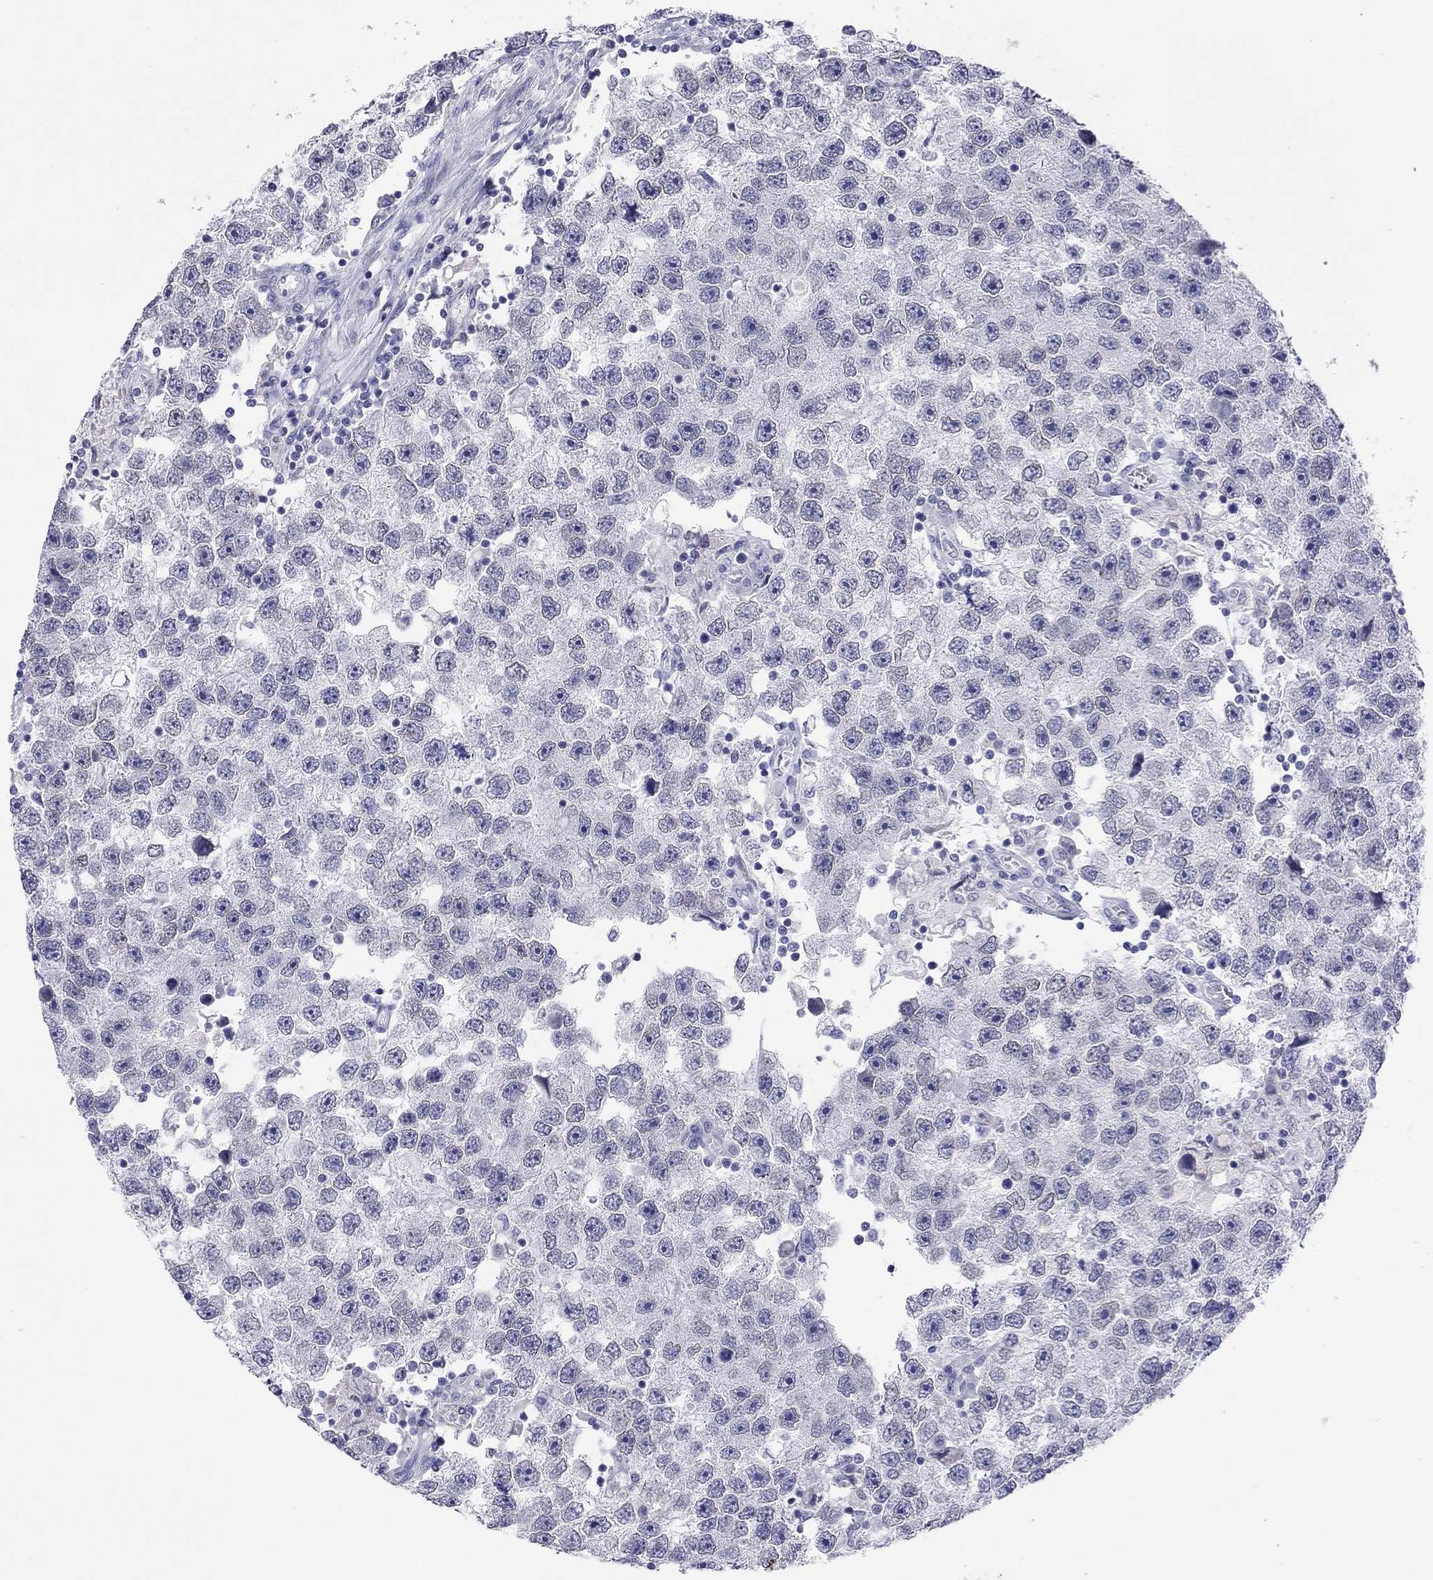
{"staining": {"intensity": "negative", "quantity": "none", "location": "none"}, "tissue": "testis cancer", "cell_type": "Tumor cells", "image_type": "cancer", "snomed": [{"axis": "morphology", "description": "Seminoma, NOS"}, {"axis": "topography", "description": "Testis"}], "caption": "DAB immunohistochemical staining of seminoma (testis) exhibits no significant expression in tumor cells.", "gene": "ARMC12", "patient": {"sex": "male", "age": 26}}